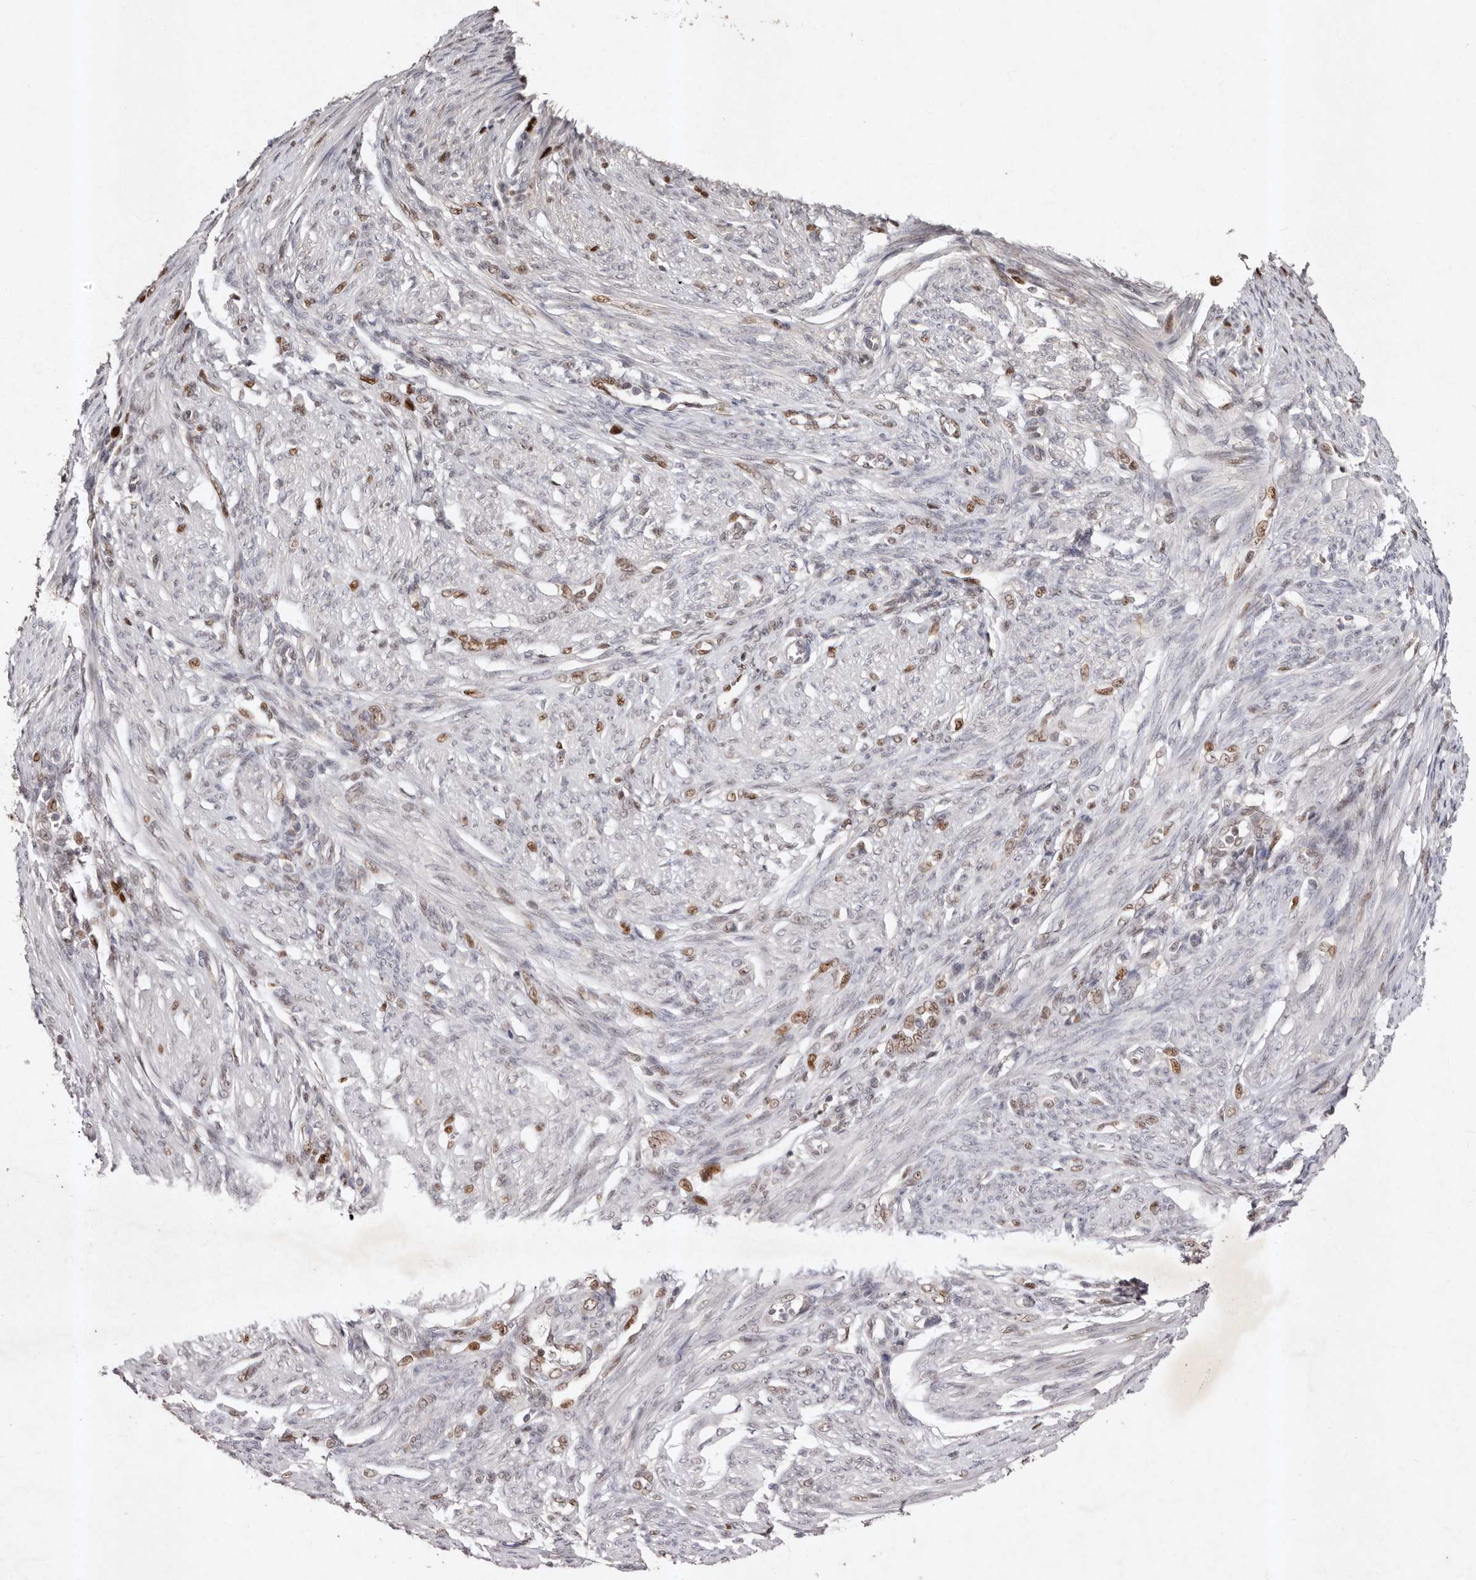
{"staining": {"intensity": "strong", "quantity": "25%-75%", "location": "nuclear"}, "tissue": "endometrial cancer", "cell_type": "Tumor cells", "image_type": "cancer", "snomed": [{"axis": "morphology", "description": "Adenocarcinoma, NOS"}, {"axis": "topography", "description": "Endometrium"}], "caption": "Protein expression analysis of human endometrial cancer (adenocarcinoma) reveals strong nuclear positivity in about 25%-75% of tumor cells.", "gene": "KLF7", "patient": {"sex": "female", "age": 51}}